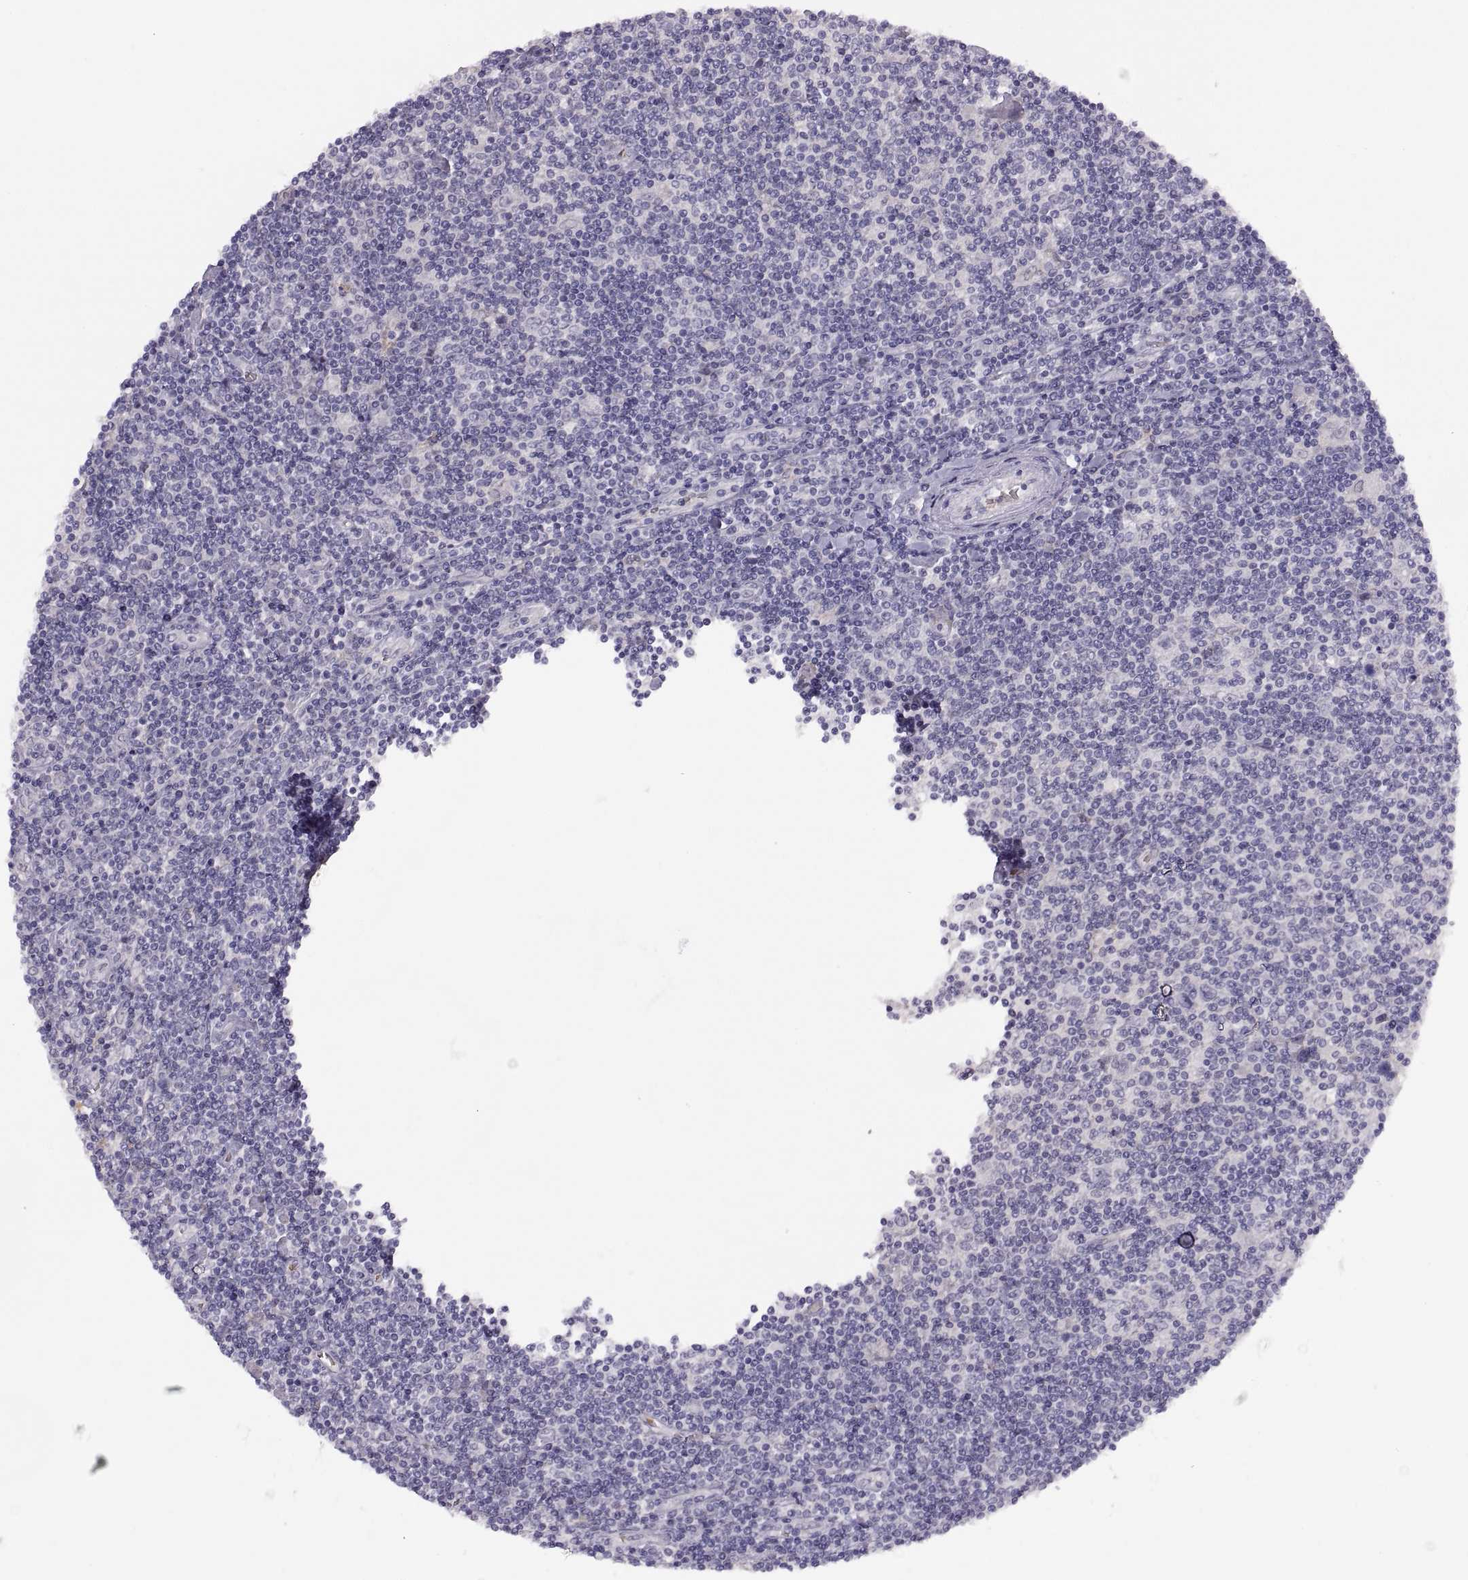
{"staining": {"intensity": "negative", "quantity": "none", "location": "none"}, "tissue": "lymphoma", "cell_type": "Tumor cells", "image_type": "cancer", "snomed": [{"axis": "morphology", "description": "Hodgkin's disease, NOS"}, {"axis": "topography", "description": "Lymph node"}], "caption": "This is an immunohistochemistry (IHC) photomicrograph of lymphoma. There is no staining in tumor cells.", "gene": "MEIOC", "patient": {"sex": "male", "age": 40}}